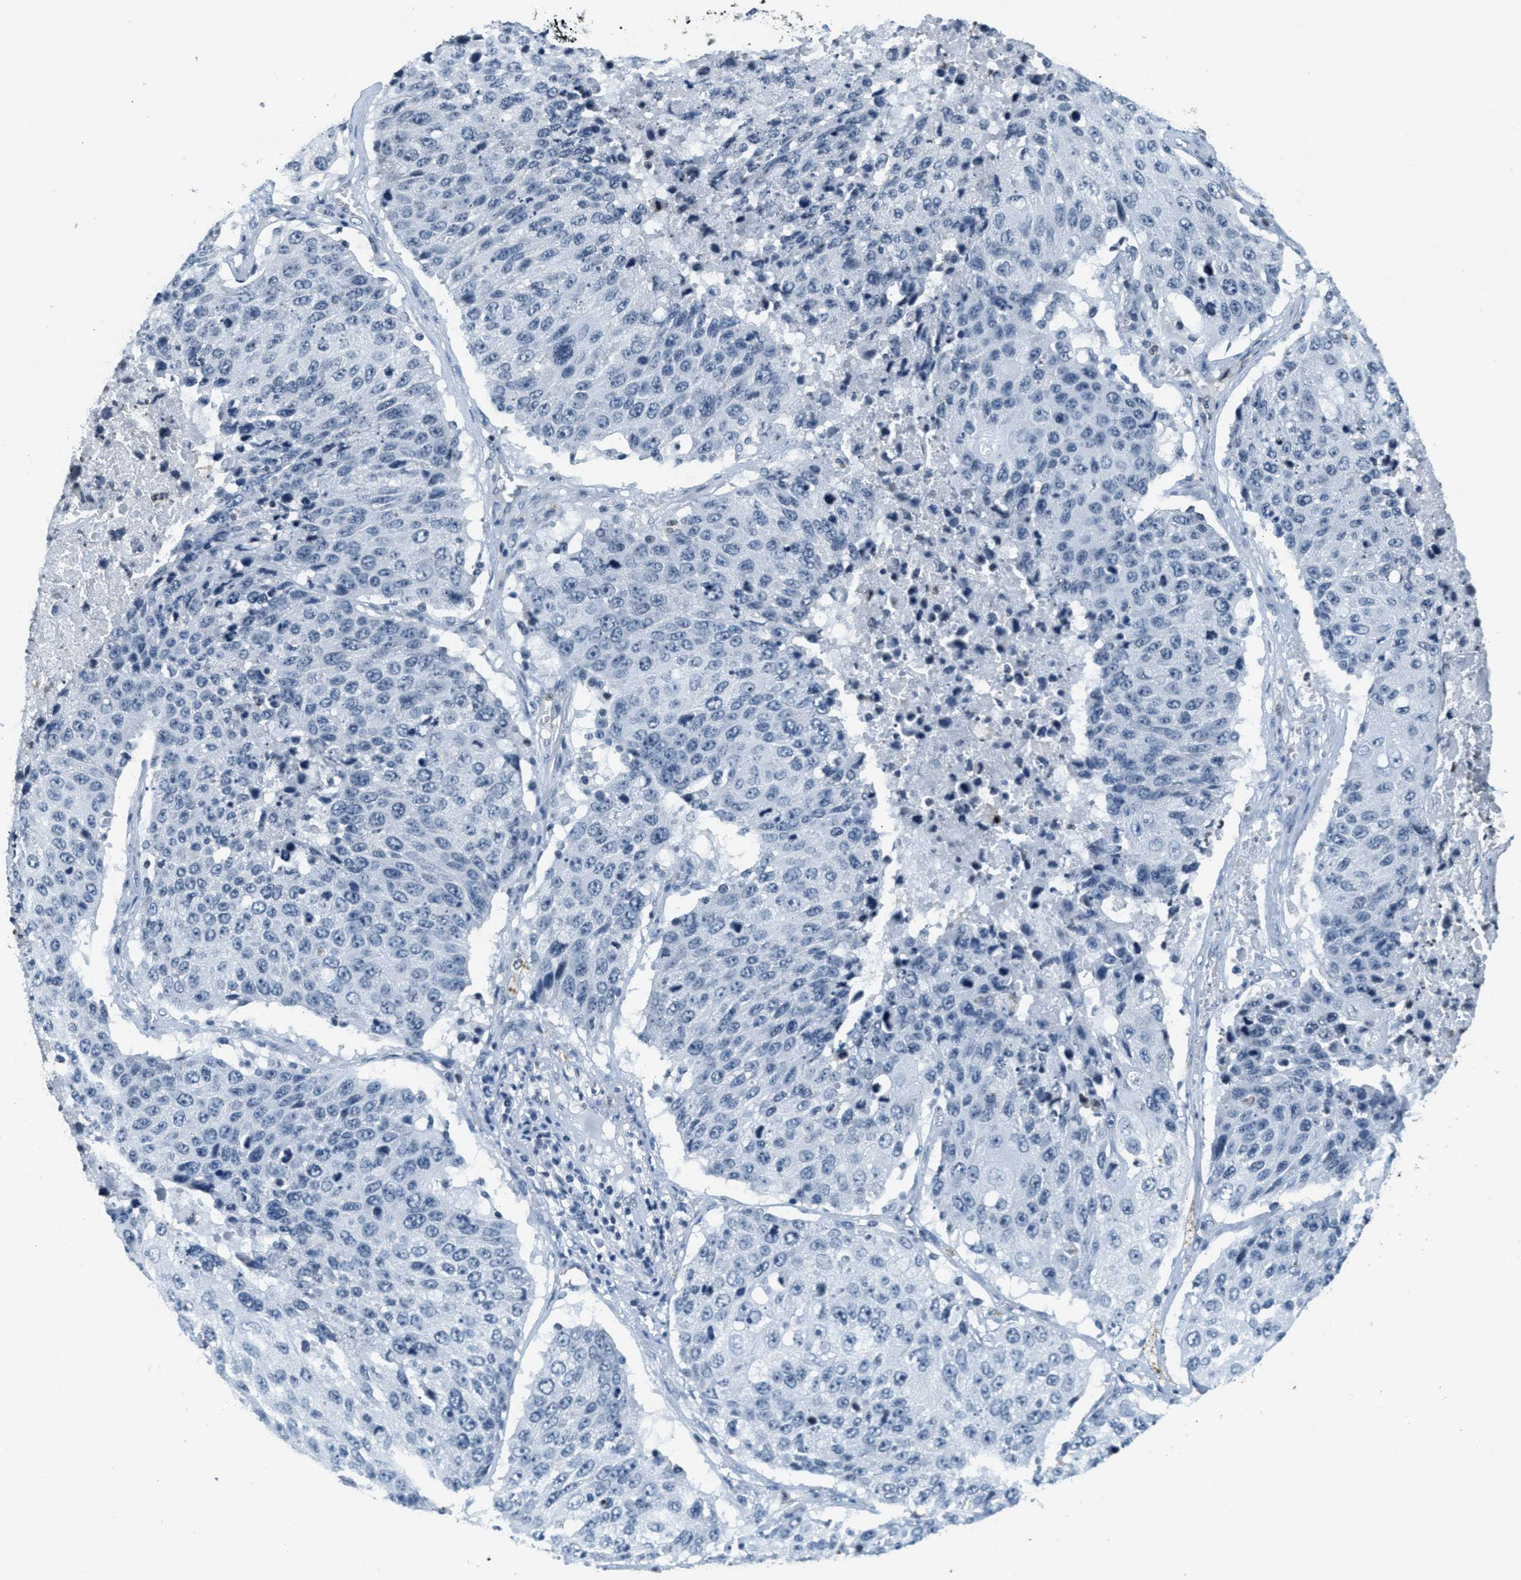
{"staining": {"intensity": "negative", "quantity": "none", "location": "none"}, "tissue": "lung cancer", "cell_type": "Tumor cells", "image_type": "cancer", "snomed": [{"axis": "morphology", "description": "Squamous cell carcinoma, NOS"}, {"axis": "topography", "description": "Lung"}], "caption": "Image shows no significant protein positivity in tumor cells of lung squamous cell carcinoma. (Immunohistochemistry (ihc), brightfield microscopy, high magnification).", "gene": "CA4", "patient": {"sex": "male", "age": 61}}